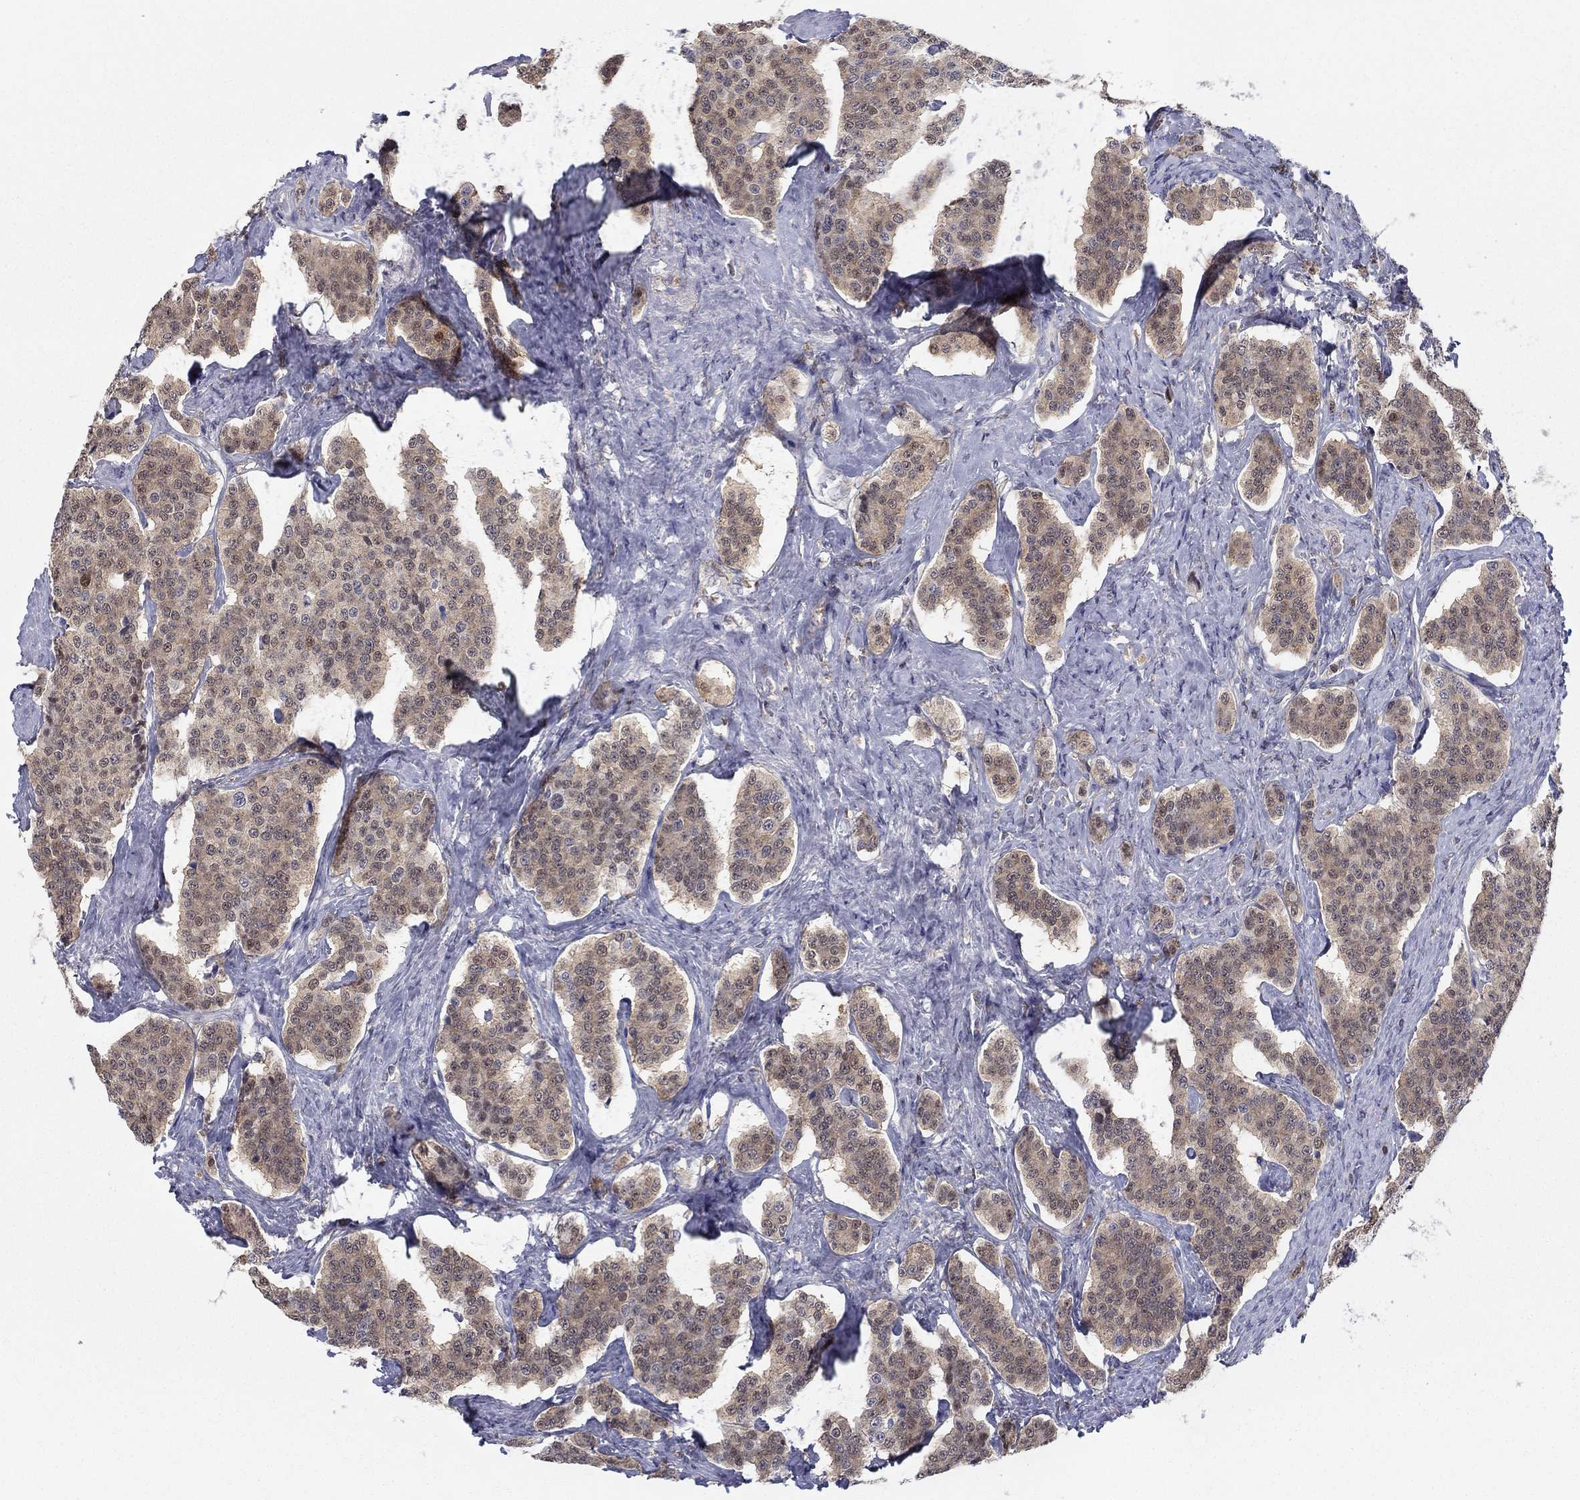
{"staining": {"intensity": "weak", "quantity": ">75%", "location": "cytoplasmic/membranous"}, "tissue": "carcinoid", "cell_type": "Tumor cells", "image_type": "cancer", "snomed": [{"axis": "morphology", "description": "Carcinoid, malignant, NOS"}, {"axis": "topography", "description": "Small intestine"}], "caption": "Immunohistochemical staining of human carcinoid reveals low levels of weak cytoplasmic/membranous protein expression in about >75% of tumor cells.", "gene": "PDXK", "patient": {"sex": "female", "age": 58}}